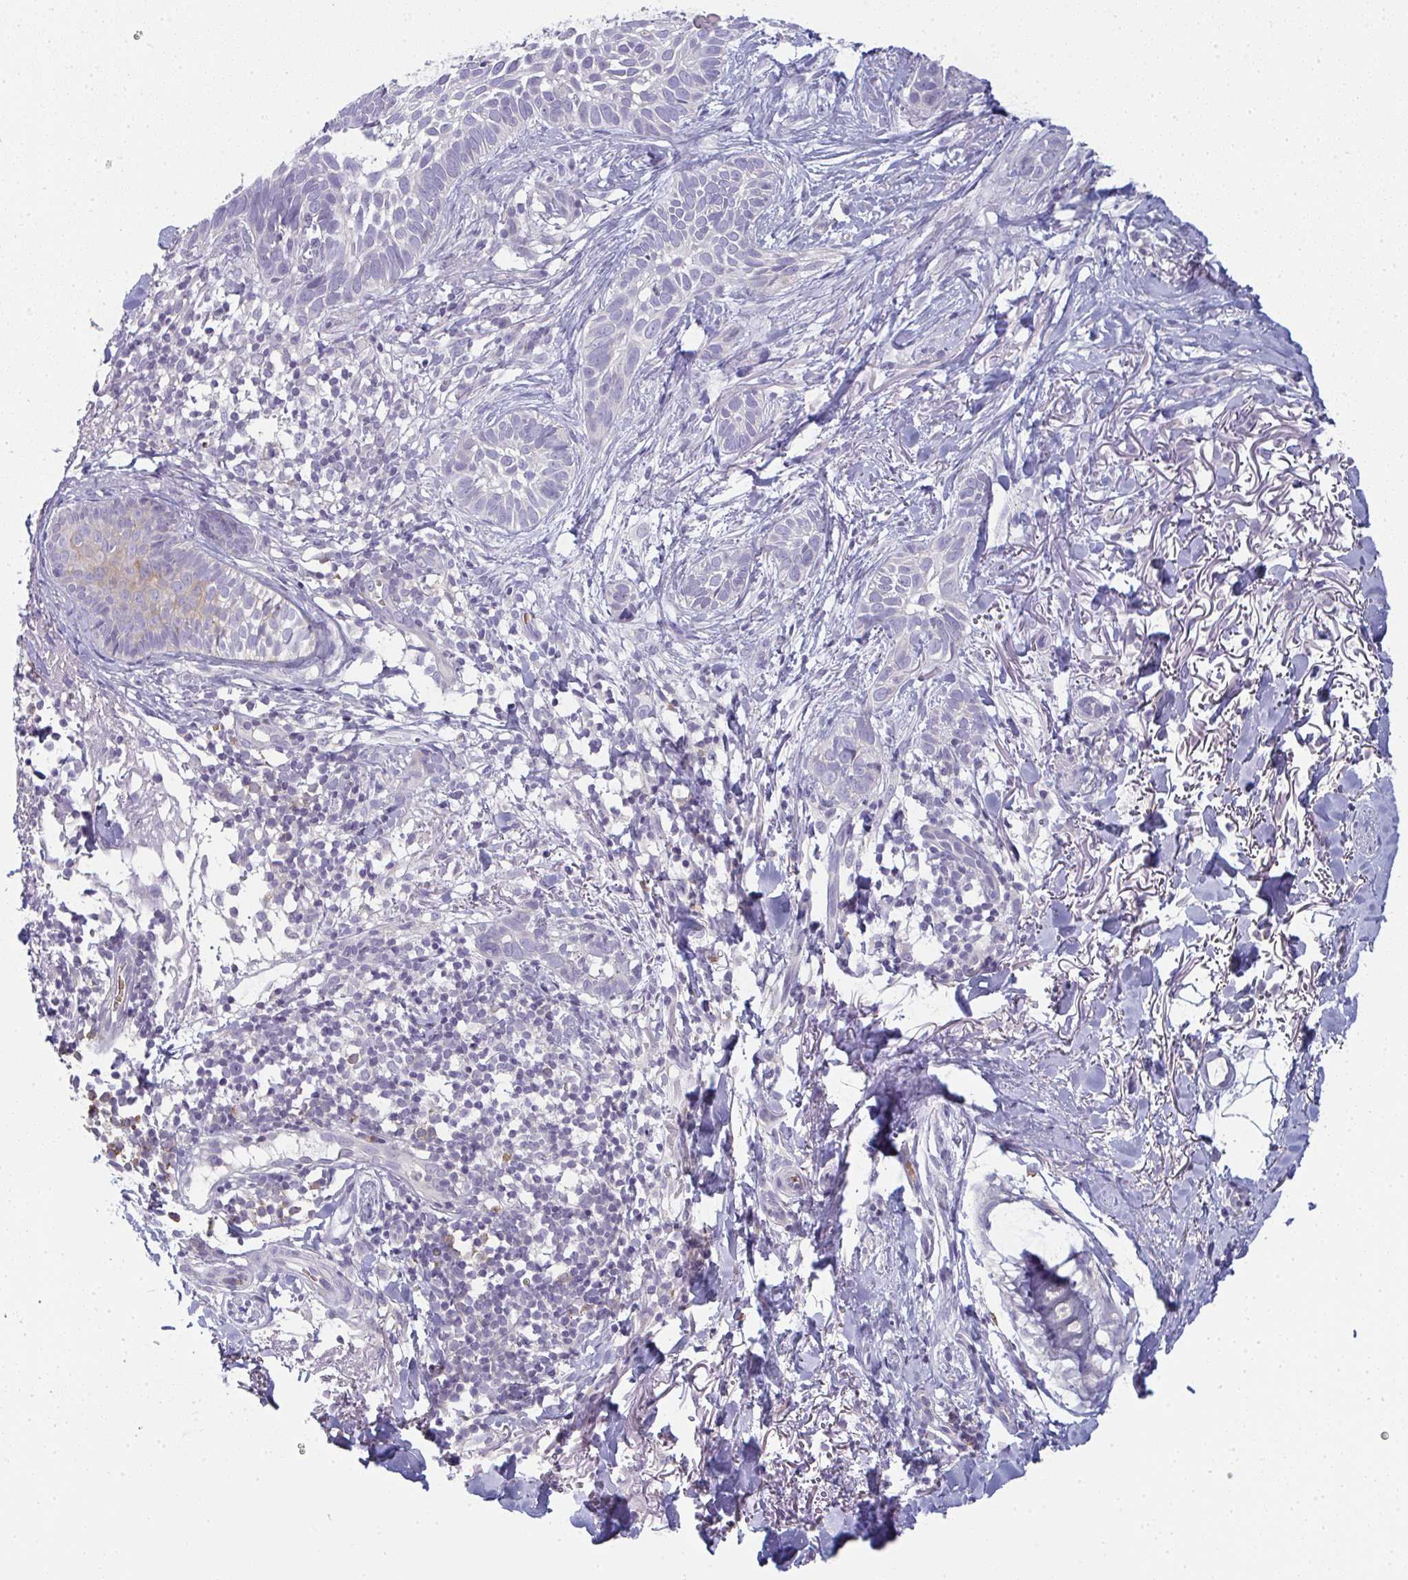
{"staining": {"intensity": "negative", "quantity": "none", "location": "none"}, "tissue": "skin cancer", "cell_type": "Tumor cells", "image_type": "cancer", "snomed": [{"axis": "morphology", "description": "Basal cell carcinoma"}, {"axis": "topography", "description": "Skin"}, {"axis": "topography", "description": "Skin of face"}], "caption": "DAB (3,3'-diaminobenzidine) immunohistochemical staining of skin basal cell carcinoma exhibits no significant positivity in tumor cells.", "gene": "SHB", "patient": {"sex": "female", "age": 90}}